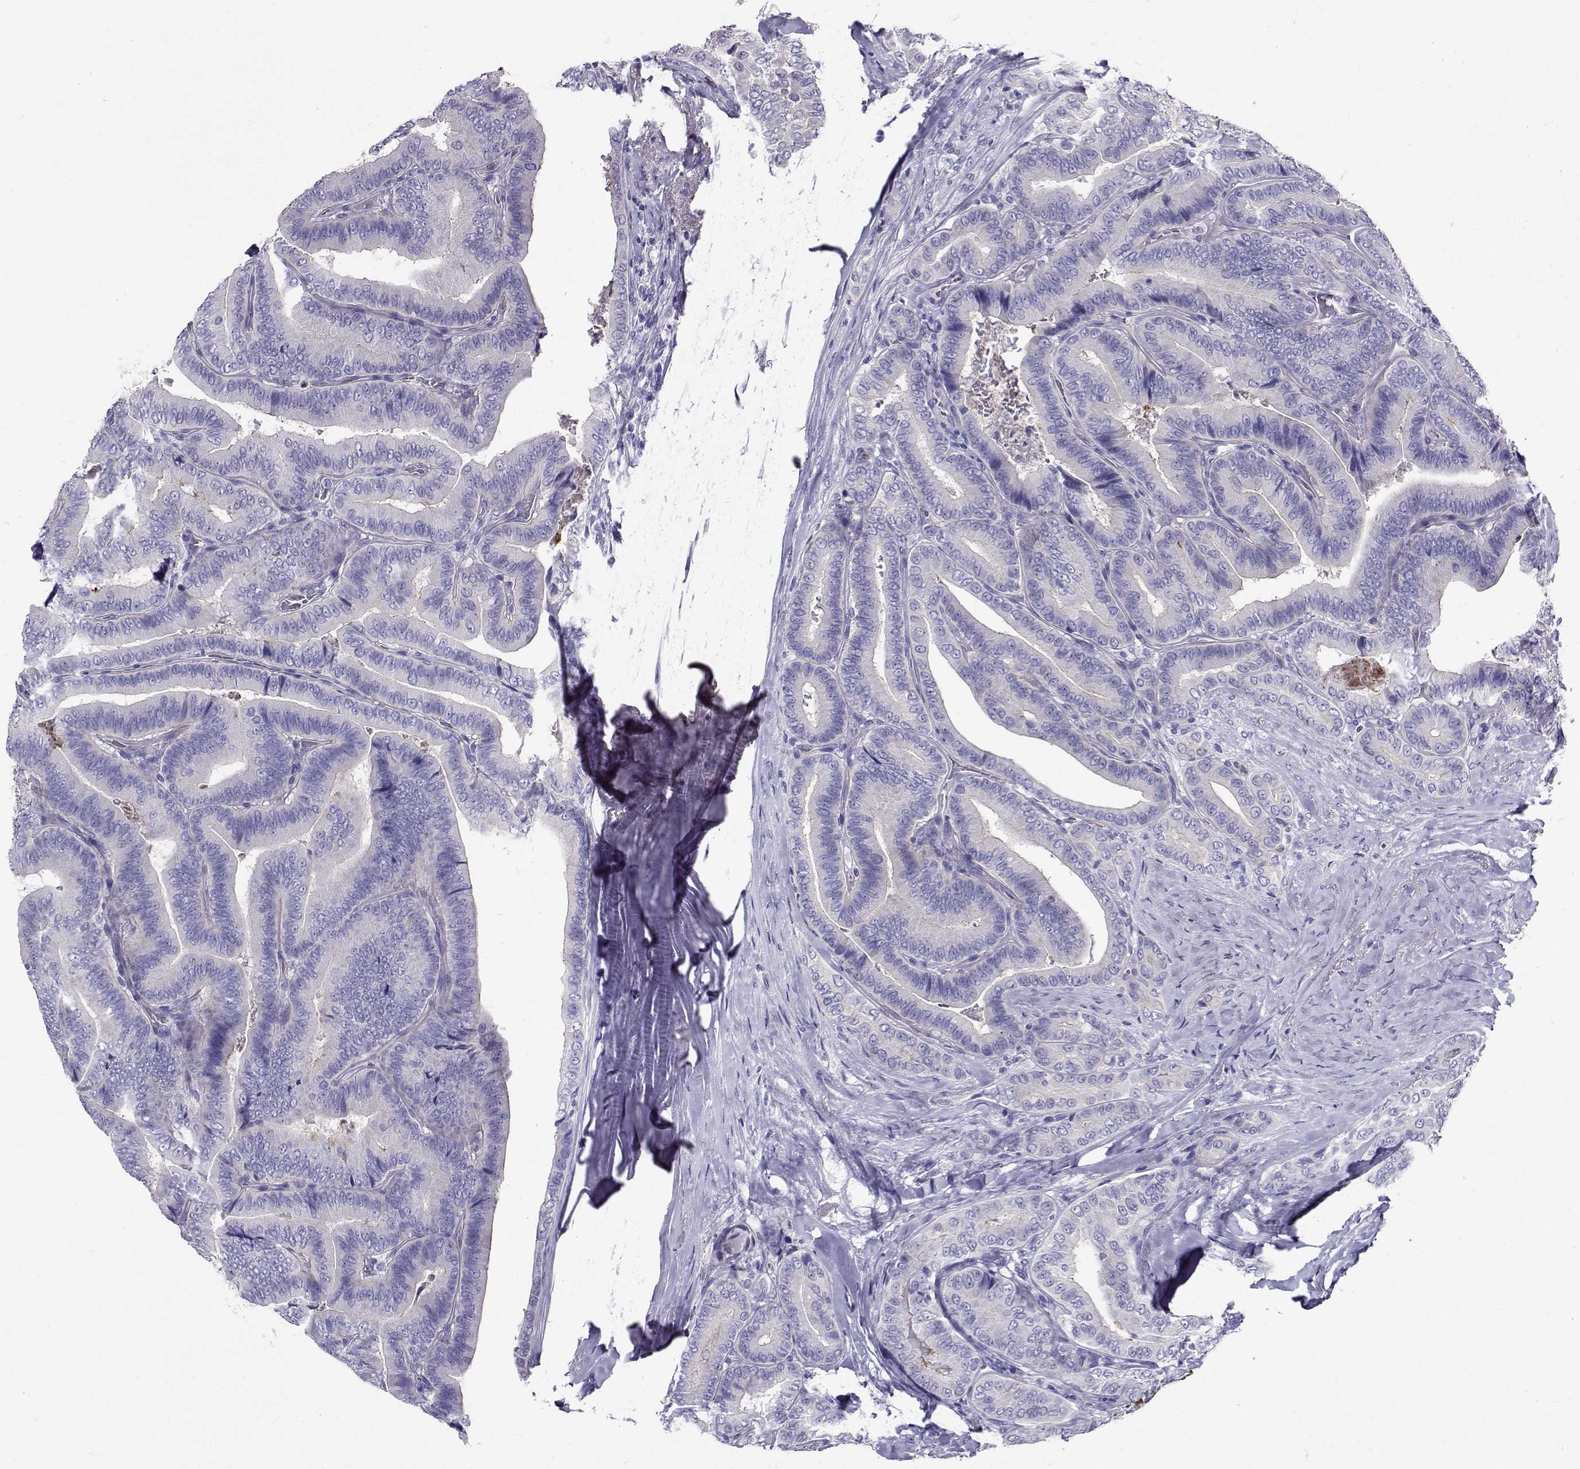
{"staining": {"intensity": "negative", "quantity": "none", "location": "none"}, "tissue": "thyroid cancer", "cell_type": "Tumor cells", "image_type": "cancer", "snomed": [{"axis": "morphology", "description": "Papillary adenocarcinoma, NOS"}, {"axis": "topography", "description": "Thyroid gland"}], "caption": "Immunohistochemical staining of human papillary adenocarcinoma (thyroid) demonstrates no significant expression in tumor cells.", "gene": "IGSF1", "patient": {"sex": "male", "age": 61}}